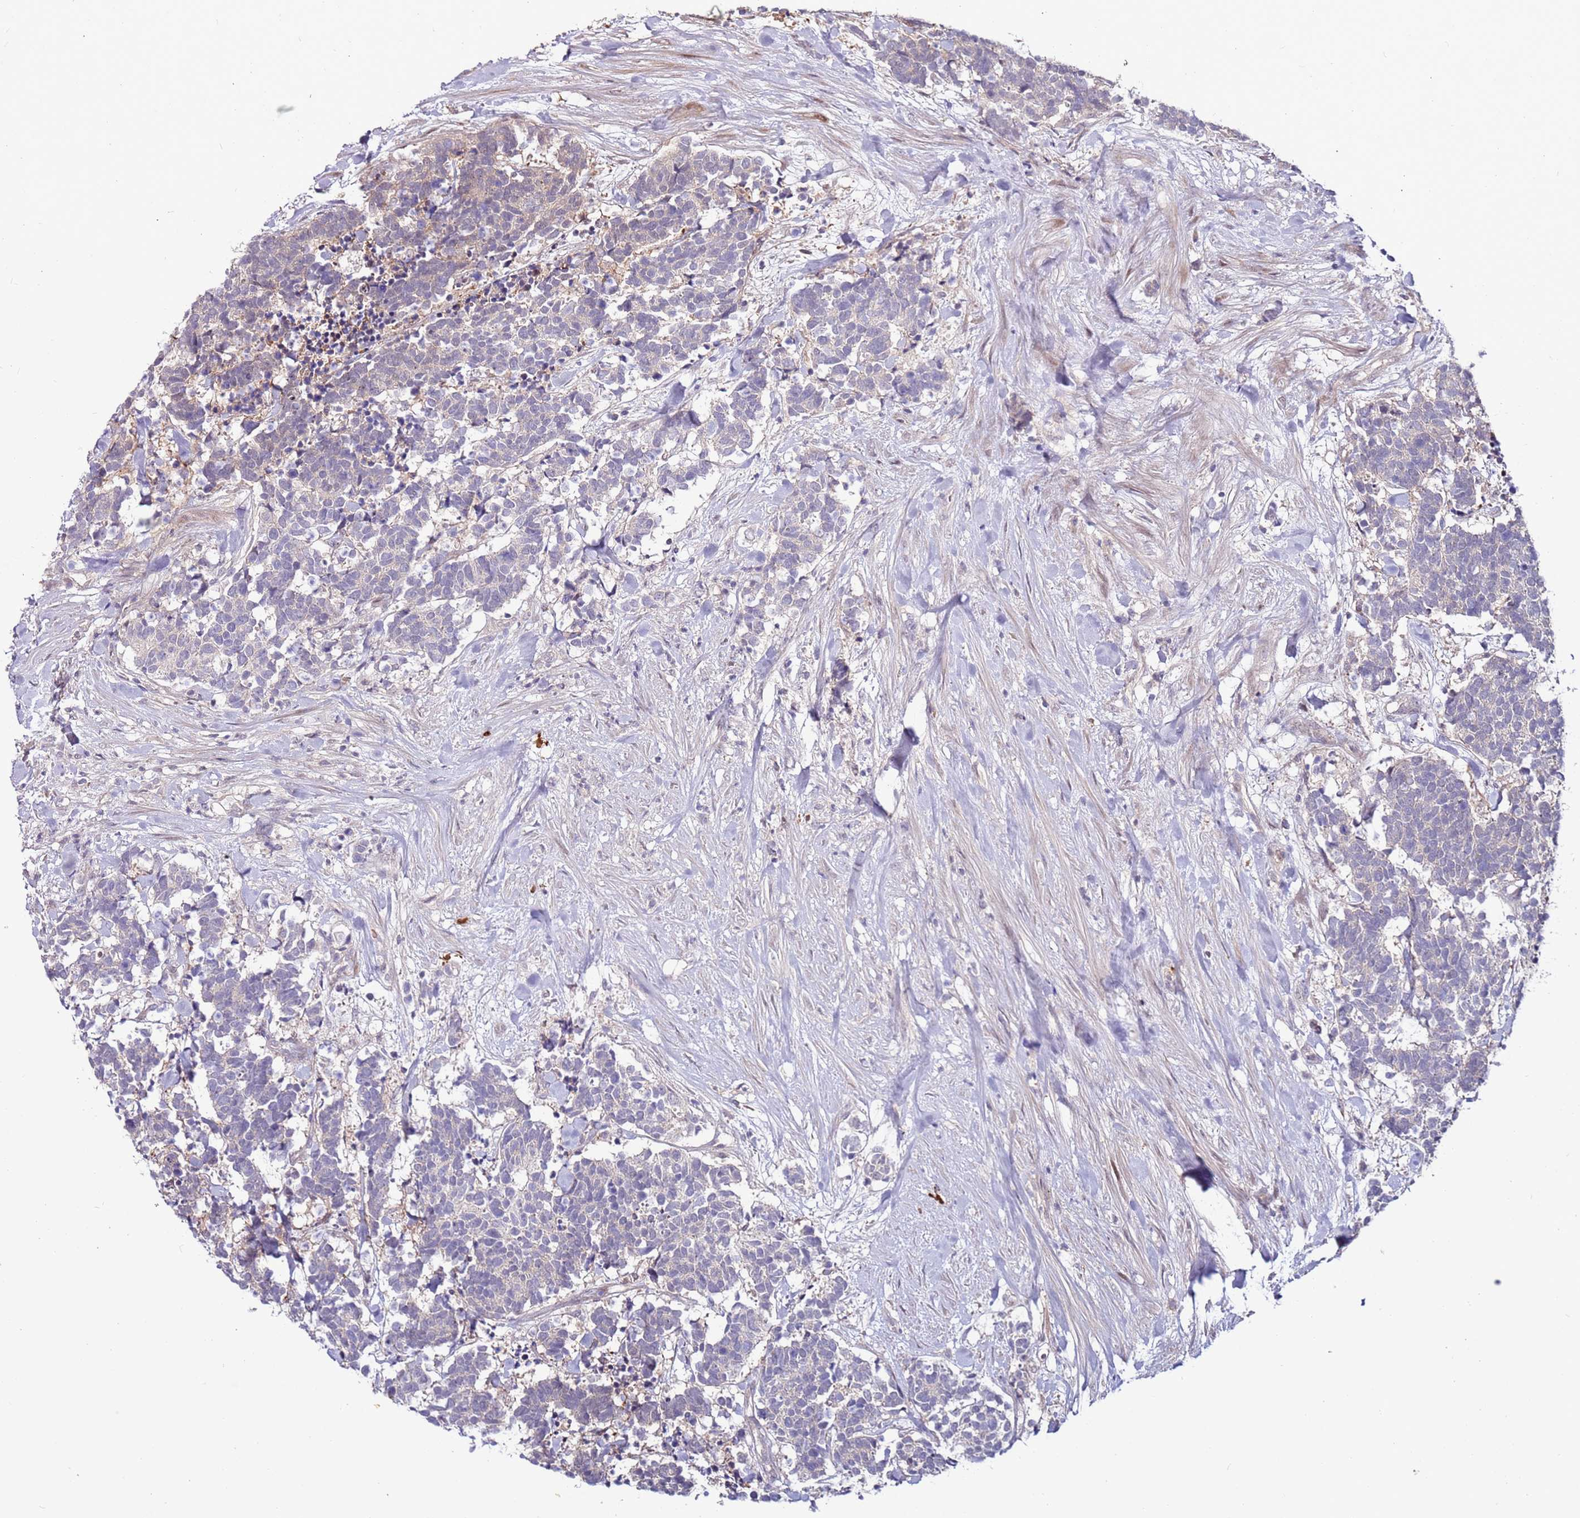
{"staining": {"intensity": "weak", "quantity": "<25%", "location": "cytoplasmic/membranous"}, "tissue": "carcinoid", "cell_type": "Tumor cells", "image_type": "cancer", "snomed": [{"axis": "morphology", "description": "Carcinoma, NOS"}, {"axis": "morphology", "description": "Carcinoid, malignant, NOS"}, {"axis": "topography", "description": "Prostate"}], "caption": "There is no significant staining in tumor cells of carcinoid.", "gene": "MTG2", "patient": {"sex": "male", "age": 57}}